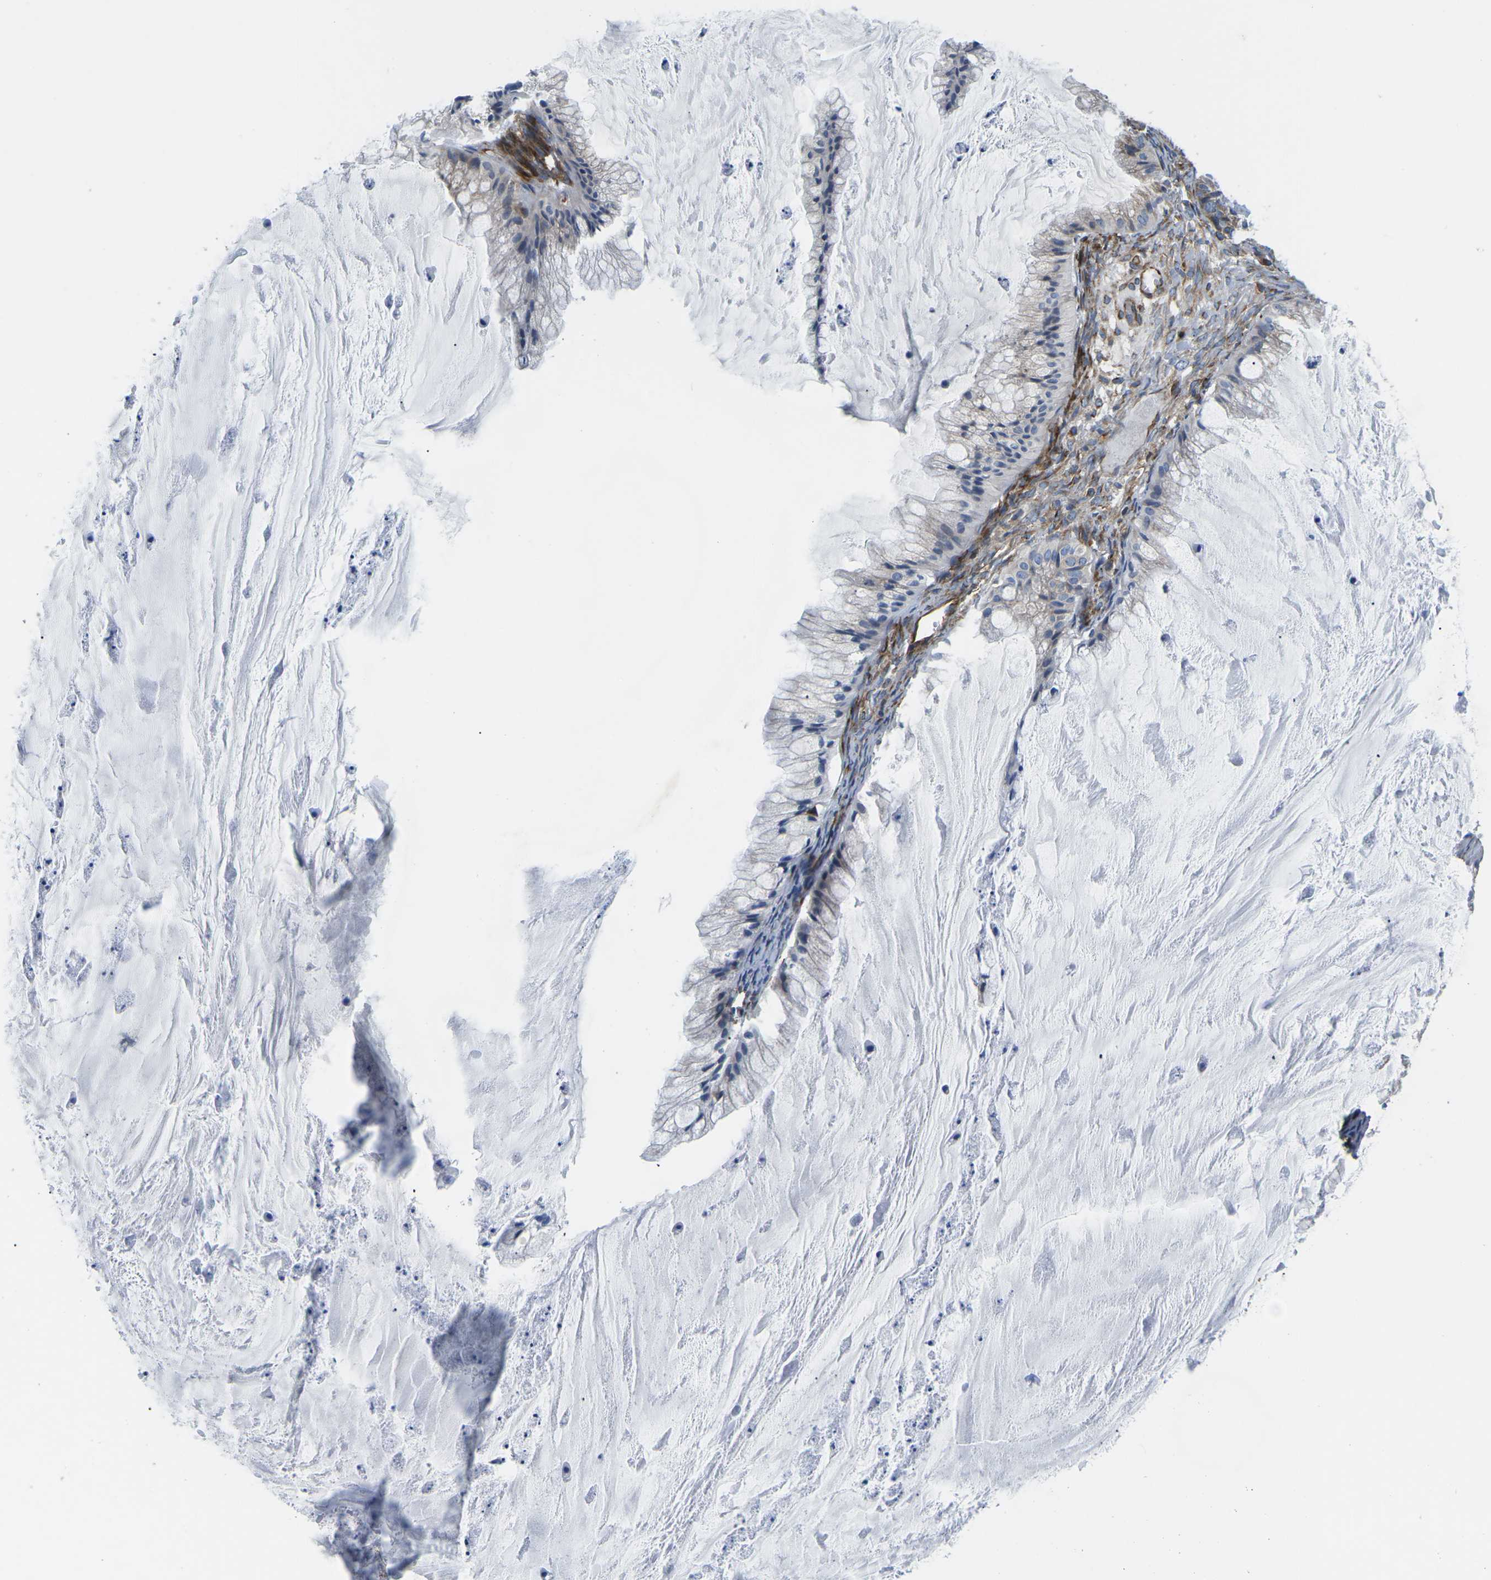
{"staining": {"intensity": "weak", "quantity": "25%-75%", "location": "cytoplasmic/membranous"}, "tissue": "ovarian cancer", "cell_type": "Tumor cells", "image_type": "cancer", "snomed": [{"axis": "morphology", "description": "Cystadenocarcinoma, mucinous, NOS"}, {"axis": "topography", "description": "Ovary"}], "caption": "A brown stain highlights weak cytoplasmic/membranous staining of a protein in human ovarian cancer (mucinous cystadenocarcinoma) tumor cells.", "gene": "TMEFF2", "patient": {"sex": "female", "age": 57}}